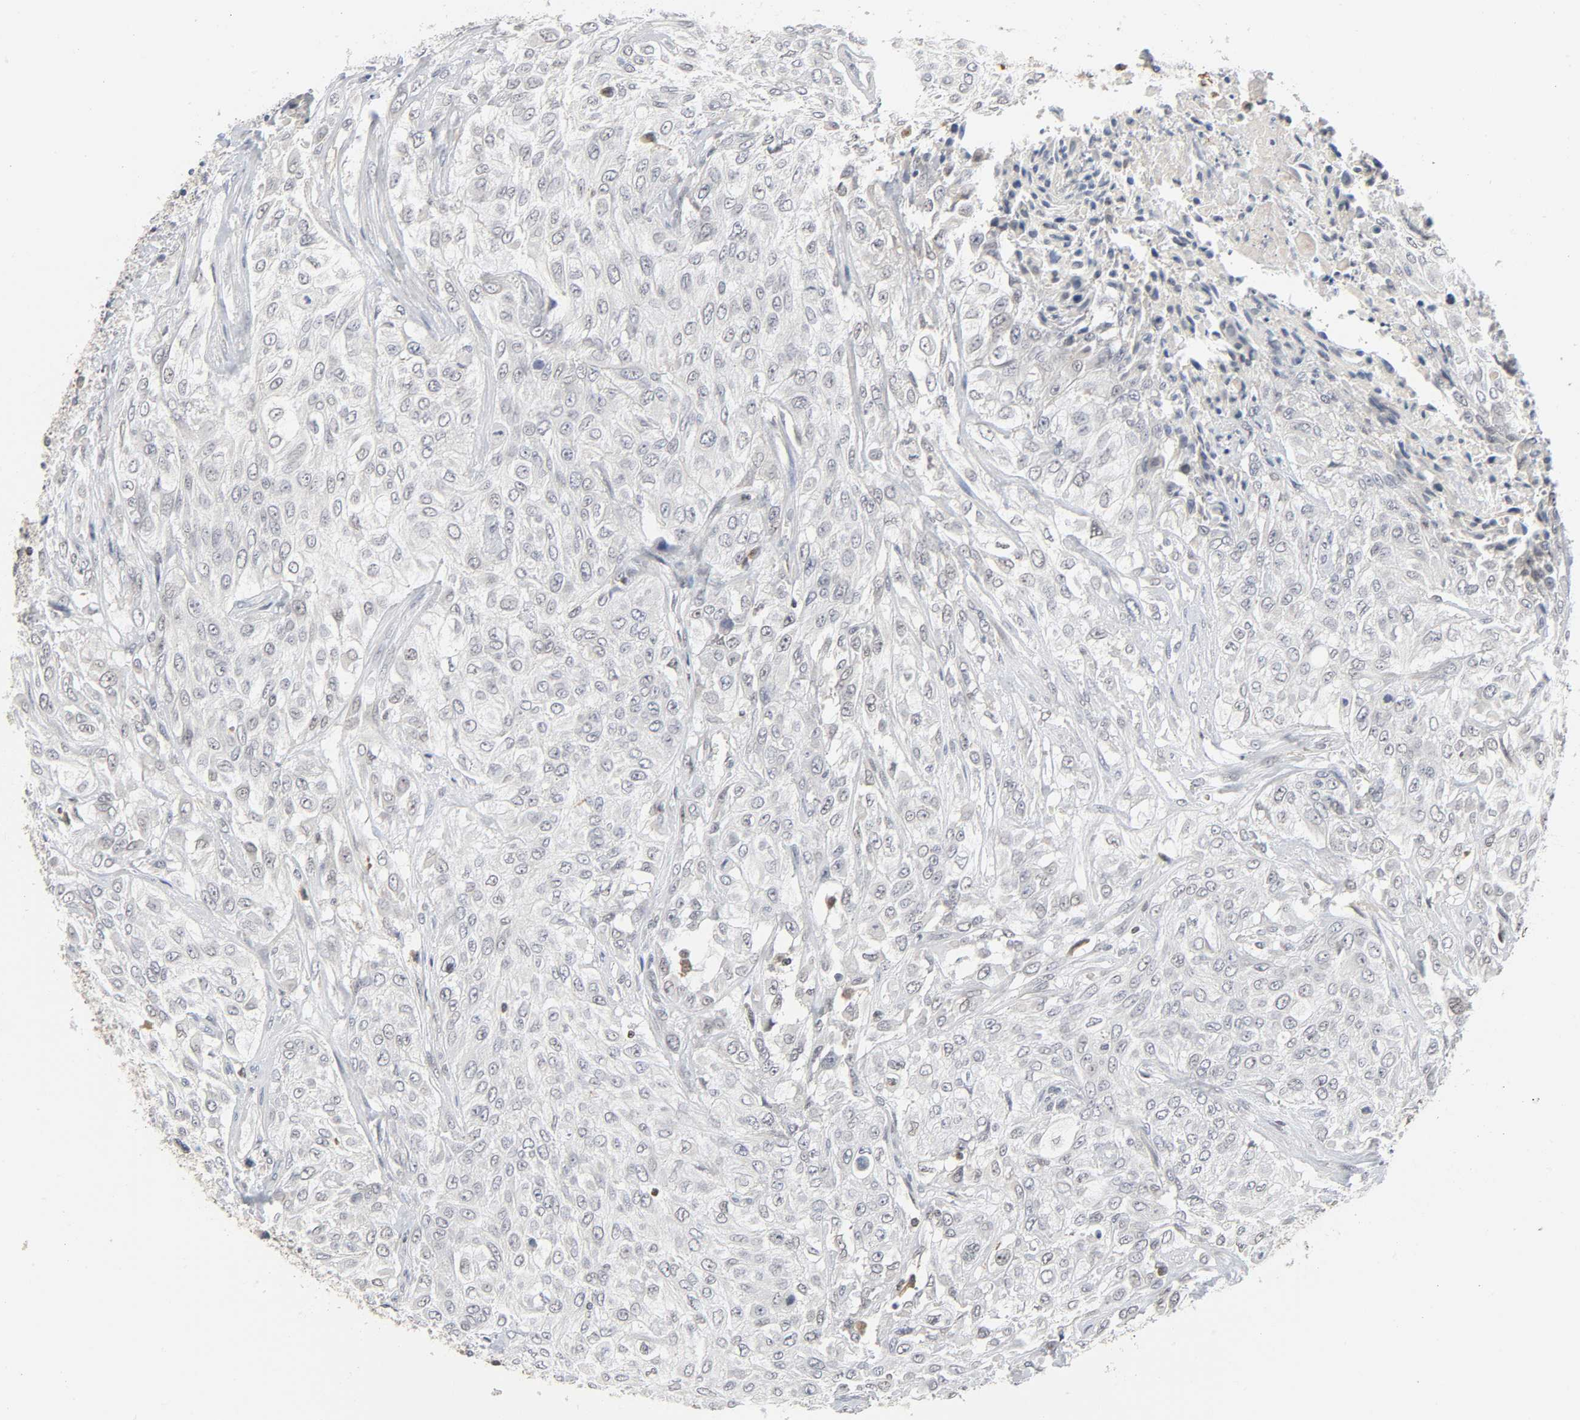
{"staining": {"intensity": "negative", "quantity": "none", "location": "none"}, "tissue": "urothelial cancer", "cell_type": "Tumor cells", "image_type": "cancer", "snomed": [{"axis": "morphology", "description": "Urothelial carcinoma, High grade"}, {"axis": "topography", "description": "Urinary bladder"}], "caption": "The micrograph reveals no significant staining in tumor cells of urothelial carcinoma (high-grade).", "gene": "KAT2B", "patient": {"sex": "male", "age": 57}}